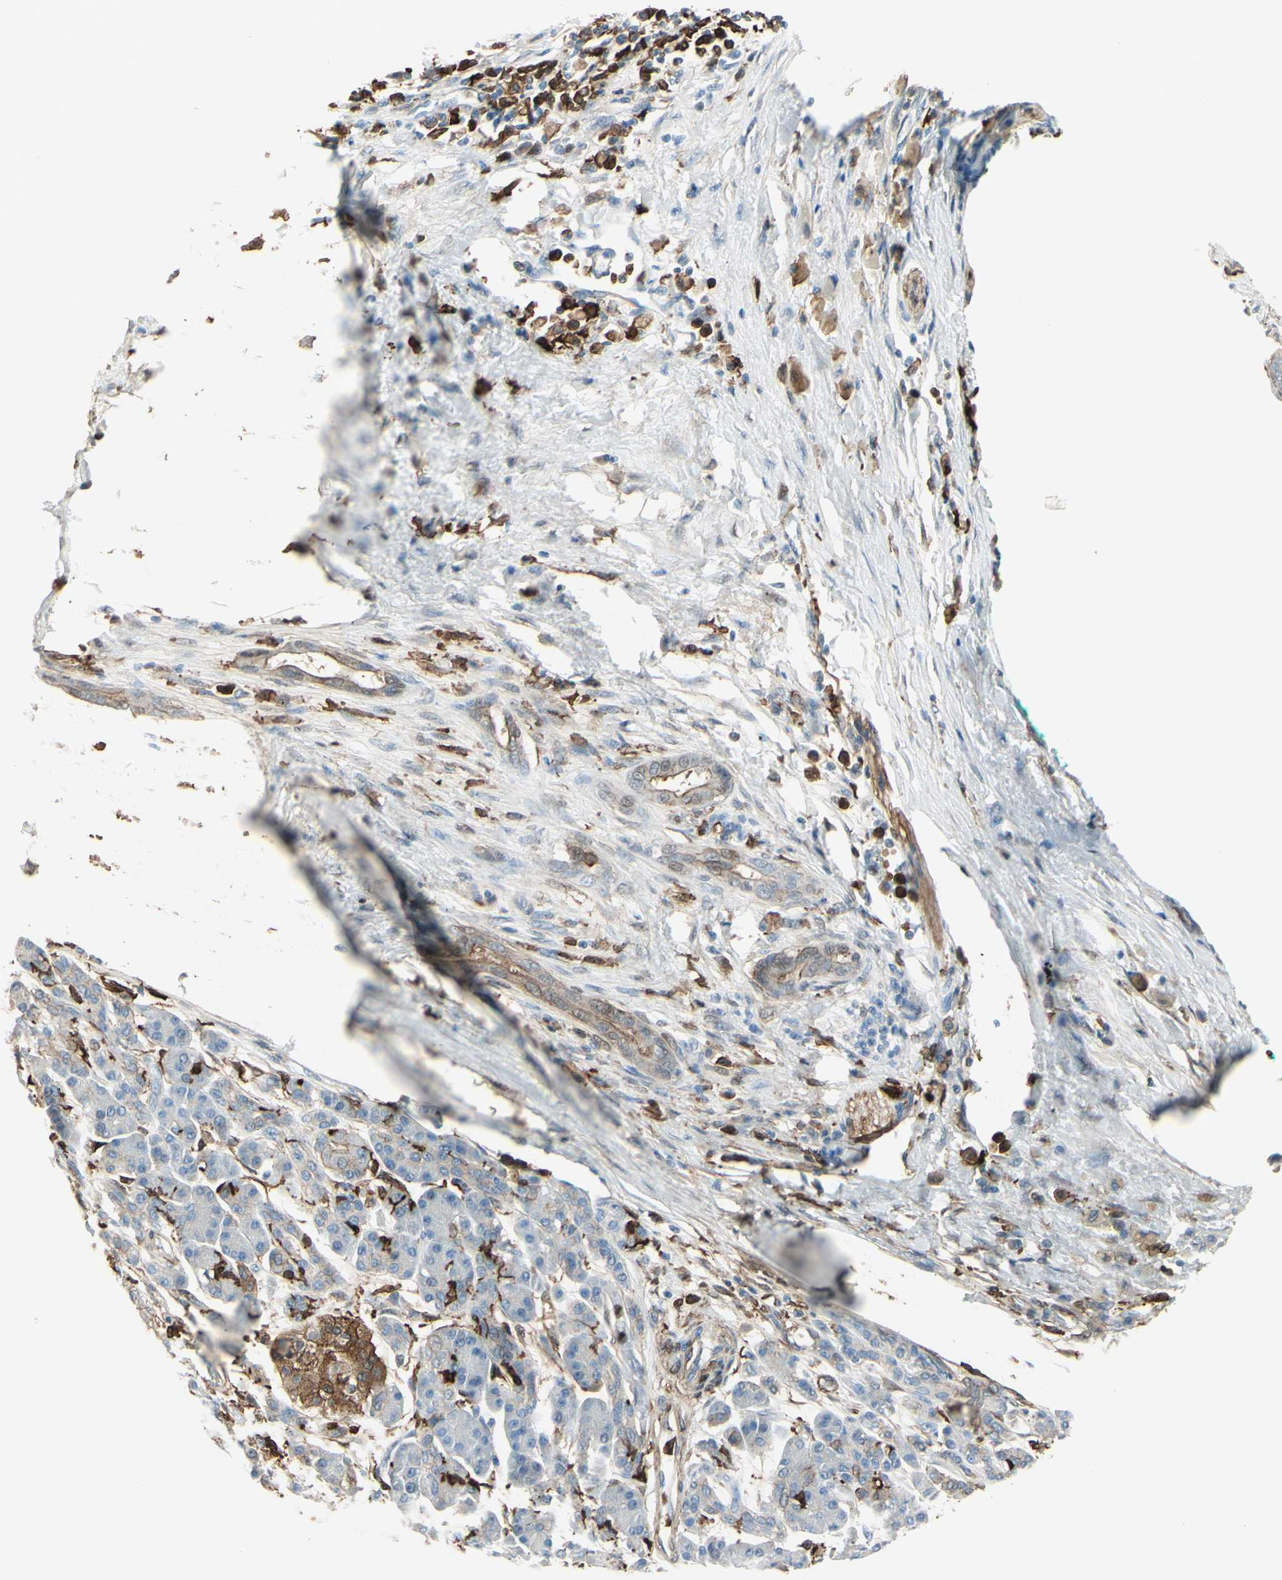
{"staining": {"intensity": "weak", "quantity": "25%-75%", "location": "cytoplasmic/membranous"}, "tissue": "pancreatic cancer", "cell_type": "Tumor cells", "image_type": "cancer", "snomed": [{"axis": "morphology", "description": "Adenocarcinoma, NOS"}, {"axis": "topography", "description": "Pancreas"}], "caption": "Protein staining reveals weak cytoplasmic/membranous expression in about 25%-75% of tumor cells in adenocarcinoma (pancreatic).", "gene": "GSN", "patient": {"sex": "male", "age": 59}}